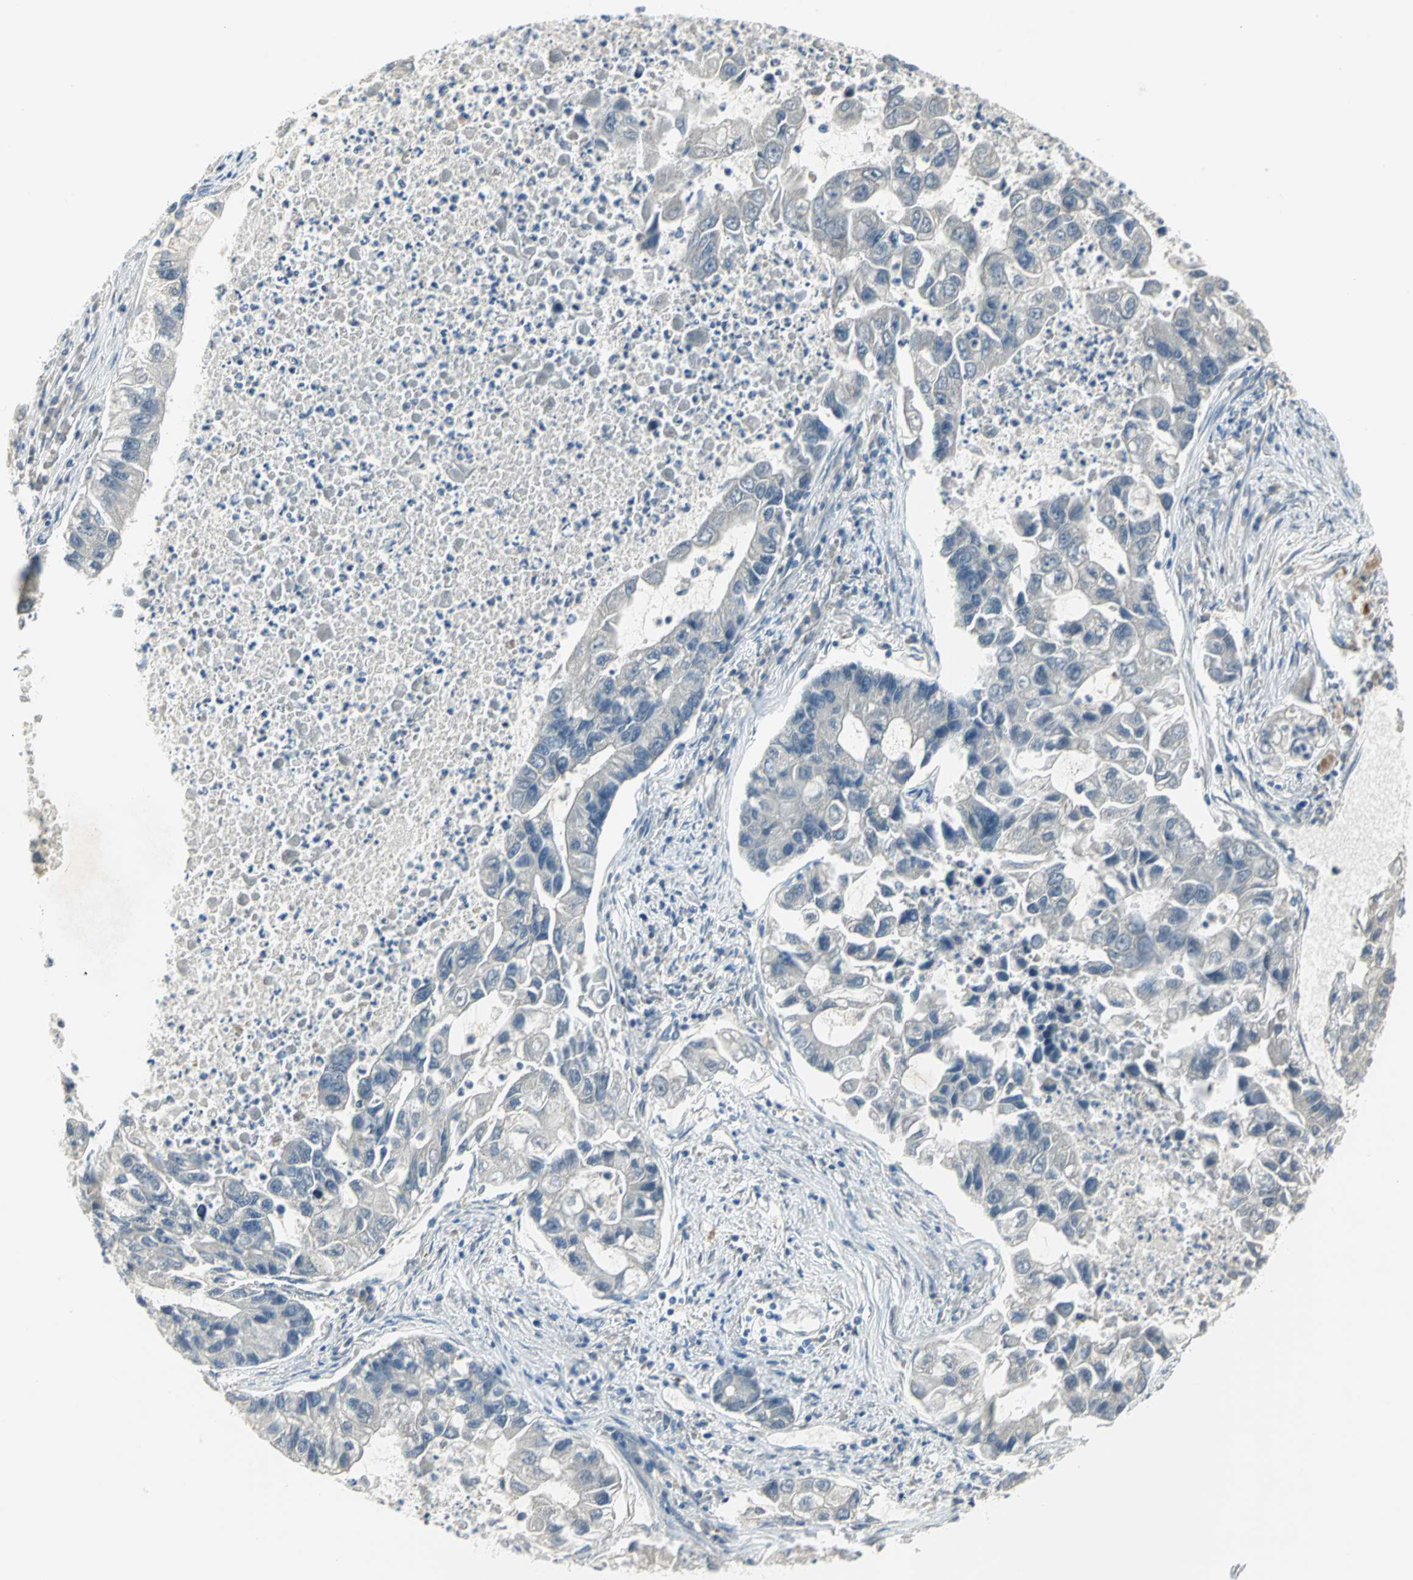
{"staining": {"intensity": "negative", "quantity": "none", "location": "none"}, "tissue": "lung cancer", "cell_type": "Tumor cells", "image_type": "cancer", "snomed": [{"axis": "morphology", "description": "Adenocarcinoma, NOS"}, {"axis": "topography", "description": "Lung"}], "caption": "DAB immunohistochemical staining of adenocarcinoma (lung) exhibits no significant staining in tumor cells.", "gene": "ZIC1", "patient": {"sex": "female", "age": 51}}